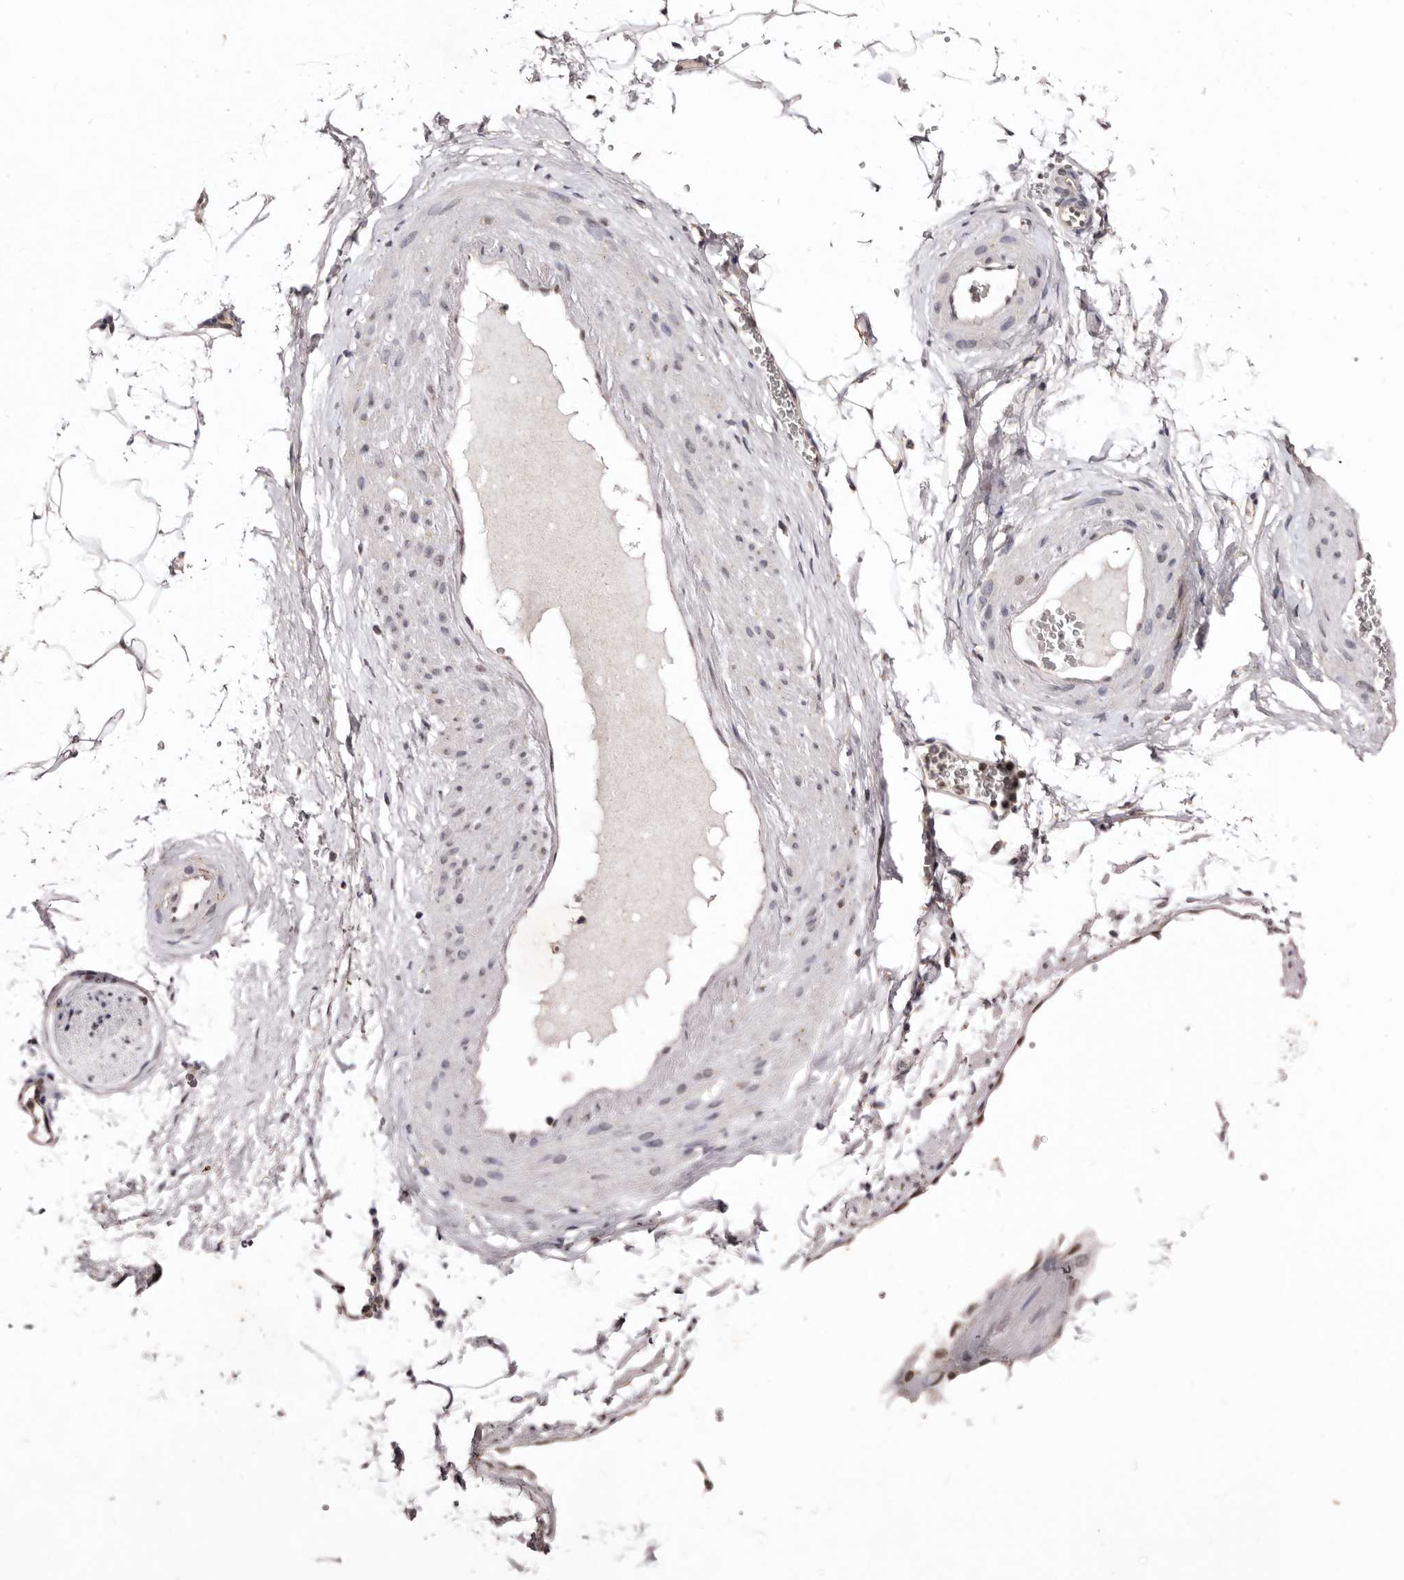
{"staining": {"intensity": "weak", "quantity": ">75%", "location": "cytoplasmic/membranous"}, "tissue": "adipose tissue", "cell_type": "Adipocytes", "image_type": "normal", "snomed": [{"axis": "morphology", "description": "Normal tissue, NOS"}, {"axis": "morphology", "description": "Adenocarcinoma, Low grade"}, {"axis": "topography", "description": "Prostate"}, {"axis": "topography", "description": "Peripheral nerve tissue"}], "caption": "A brown stain shows weak cytoplasmic/membranous expression of a protein in adipocytes of normal human adipose tissue.", "gene": "NOTCH1", "patient": {"sex": "male", "age": 63}}